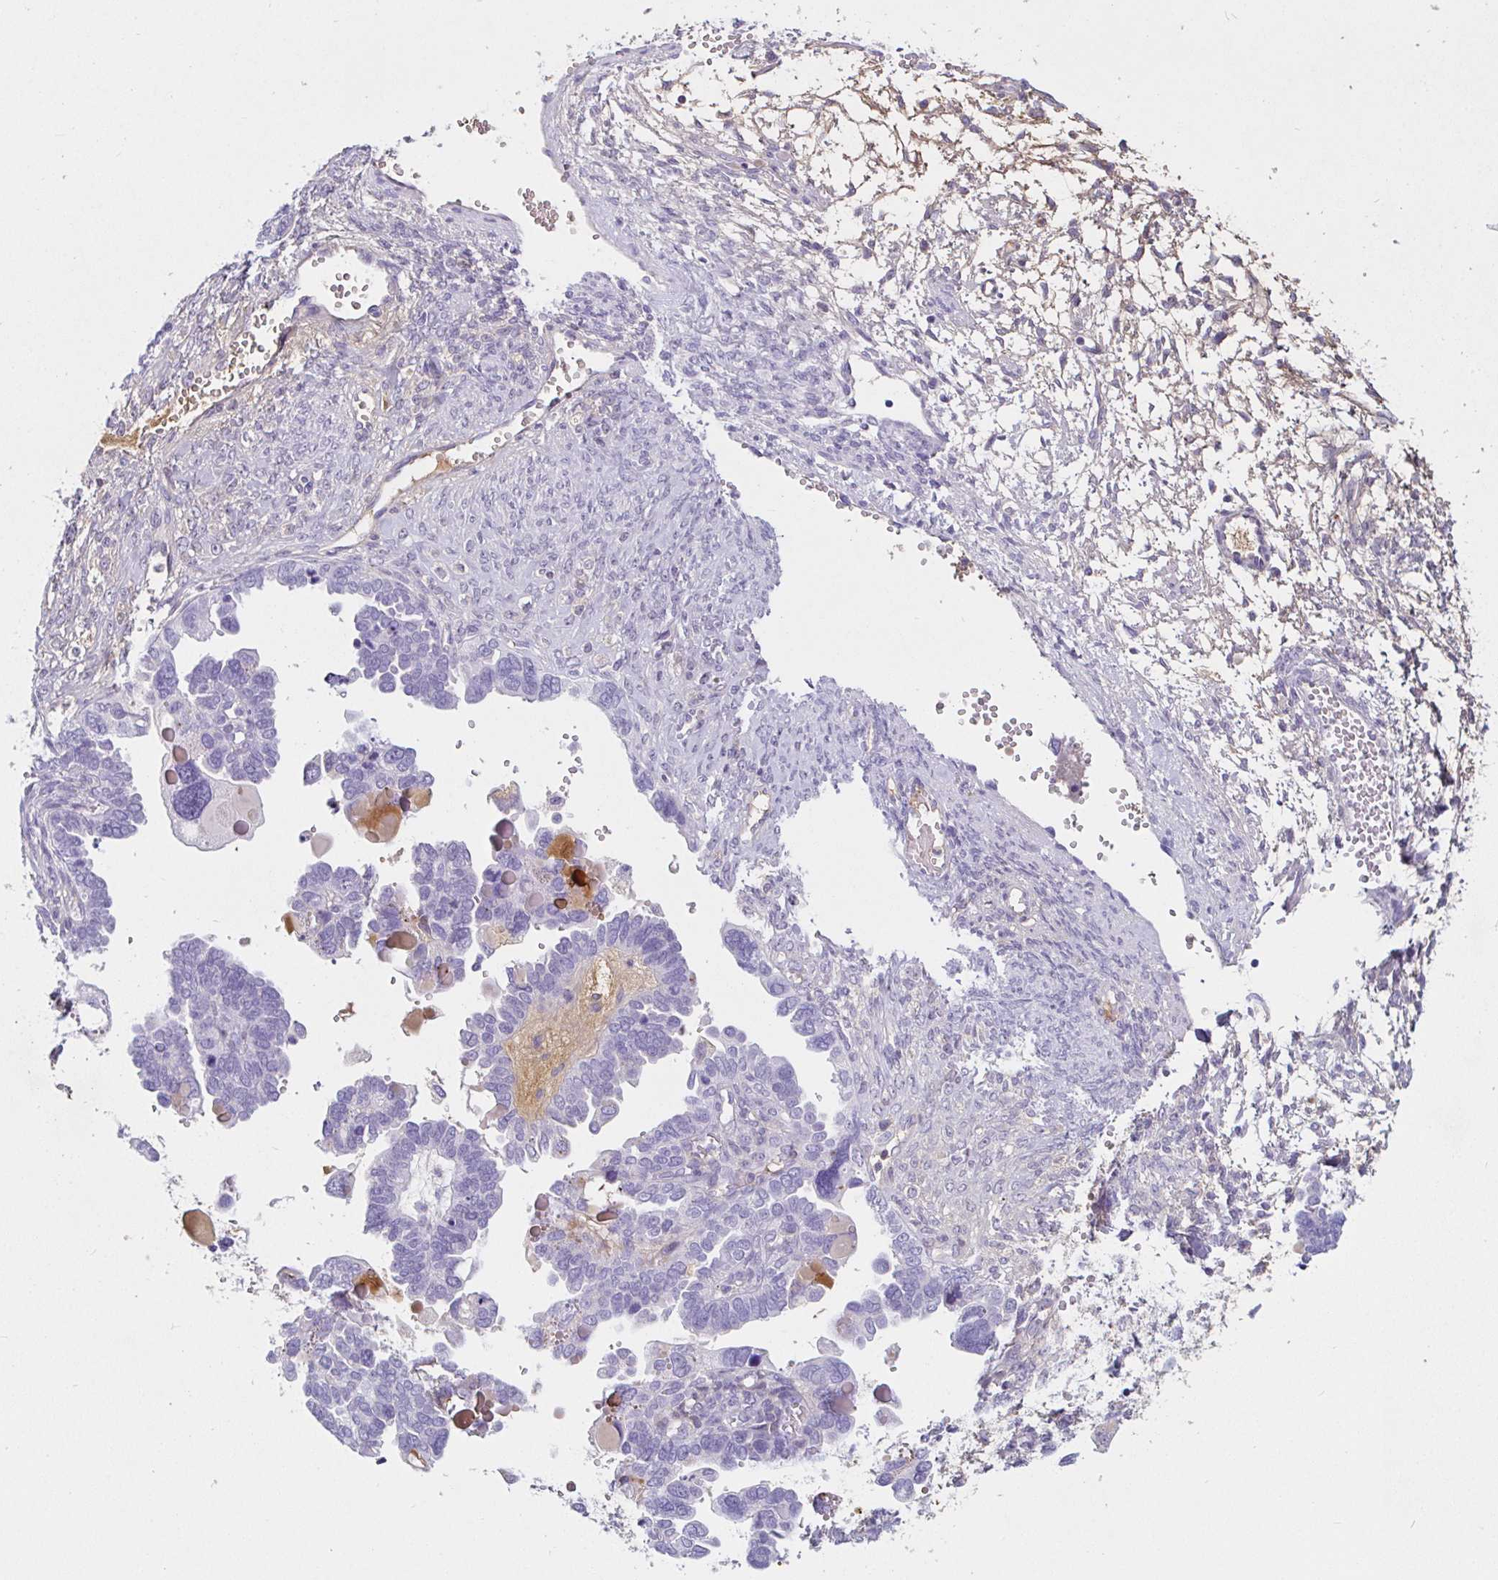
{"staining": {"intensity": "negative", "quantity": "none", "location": "none"}, "tissue": "ovarian cancer", "cell_type": "Tumor cells", "image_type": "cancer", "snomed": [{"axis": "morphology", "description": "Cystadenocarcinoma, serous, NOS"}, {"axis": "topography", "description": "Ovary"}], "caption": "An image of human ovarian serous cystadenocarcinoma is negative for staining in tumor cells. (DAB (3,3'-diaminobenzidine) immunohistochemistry with hematoxylin counter stain).", "gene": "SAA4", "patient": {"sex": "female", "age": 51}}